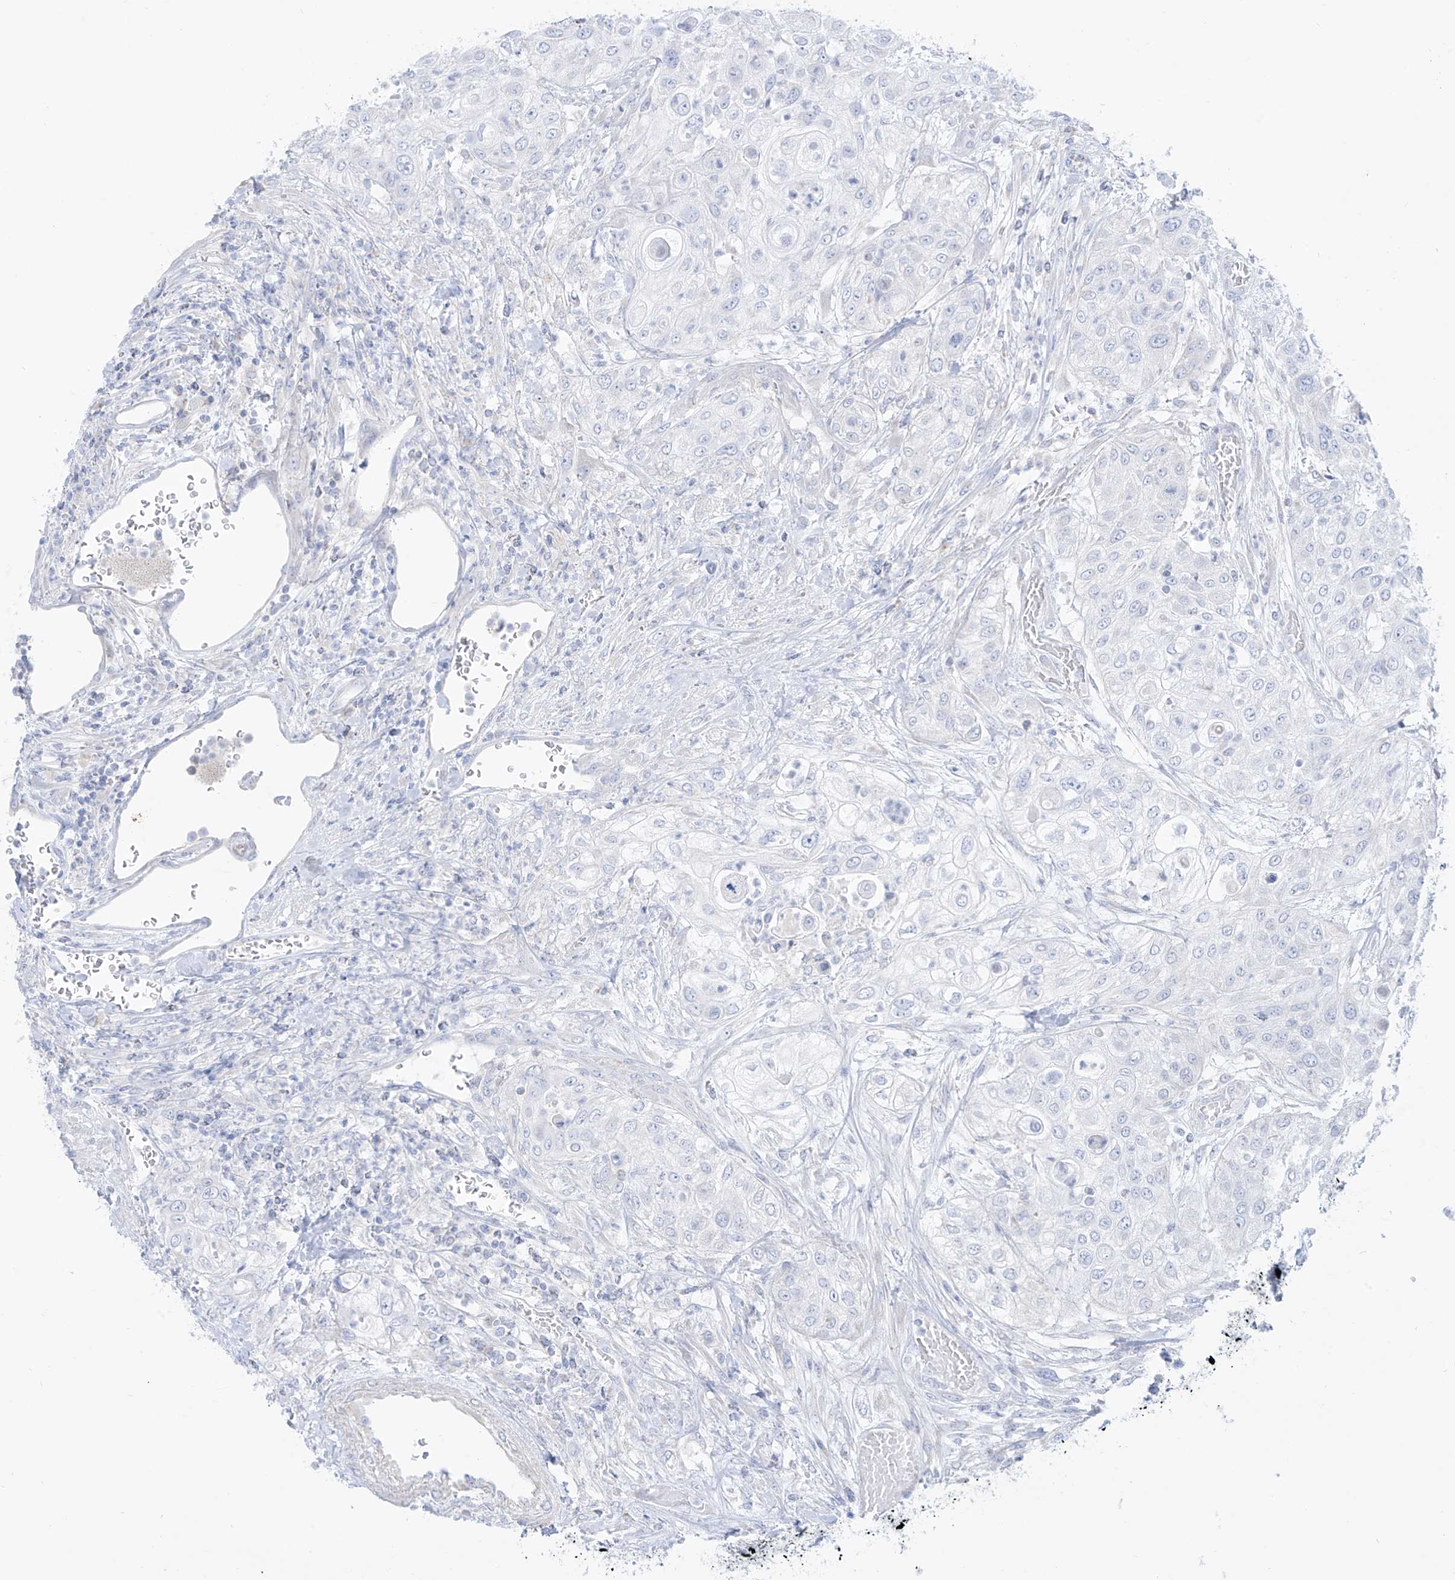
{"staining": {"intensity": "negative", "quantity": "none", "location": "none"}, "tissue": "urothelial cancer", "cell_type": "Tumor cells", "image_type": "cancer", "snomed": [{"axis": "morphology", "description": "Urothelial carcinoma, High grade"}, {"axis": "topography", "description": "Urinary bladder"}], "caption": "Immunohistochemistry image of neoplastic tissue: high-grade urothelial carcinoma stained with DAB (3,3'-diaminobenzidine) reveals no significant protein staining in tumor cells.", "gene": "SLC26A3", "patient": {"sex": "female", "age": 79}}